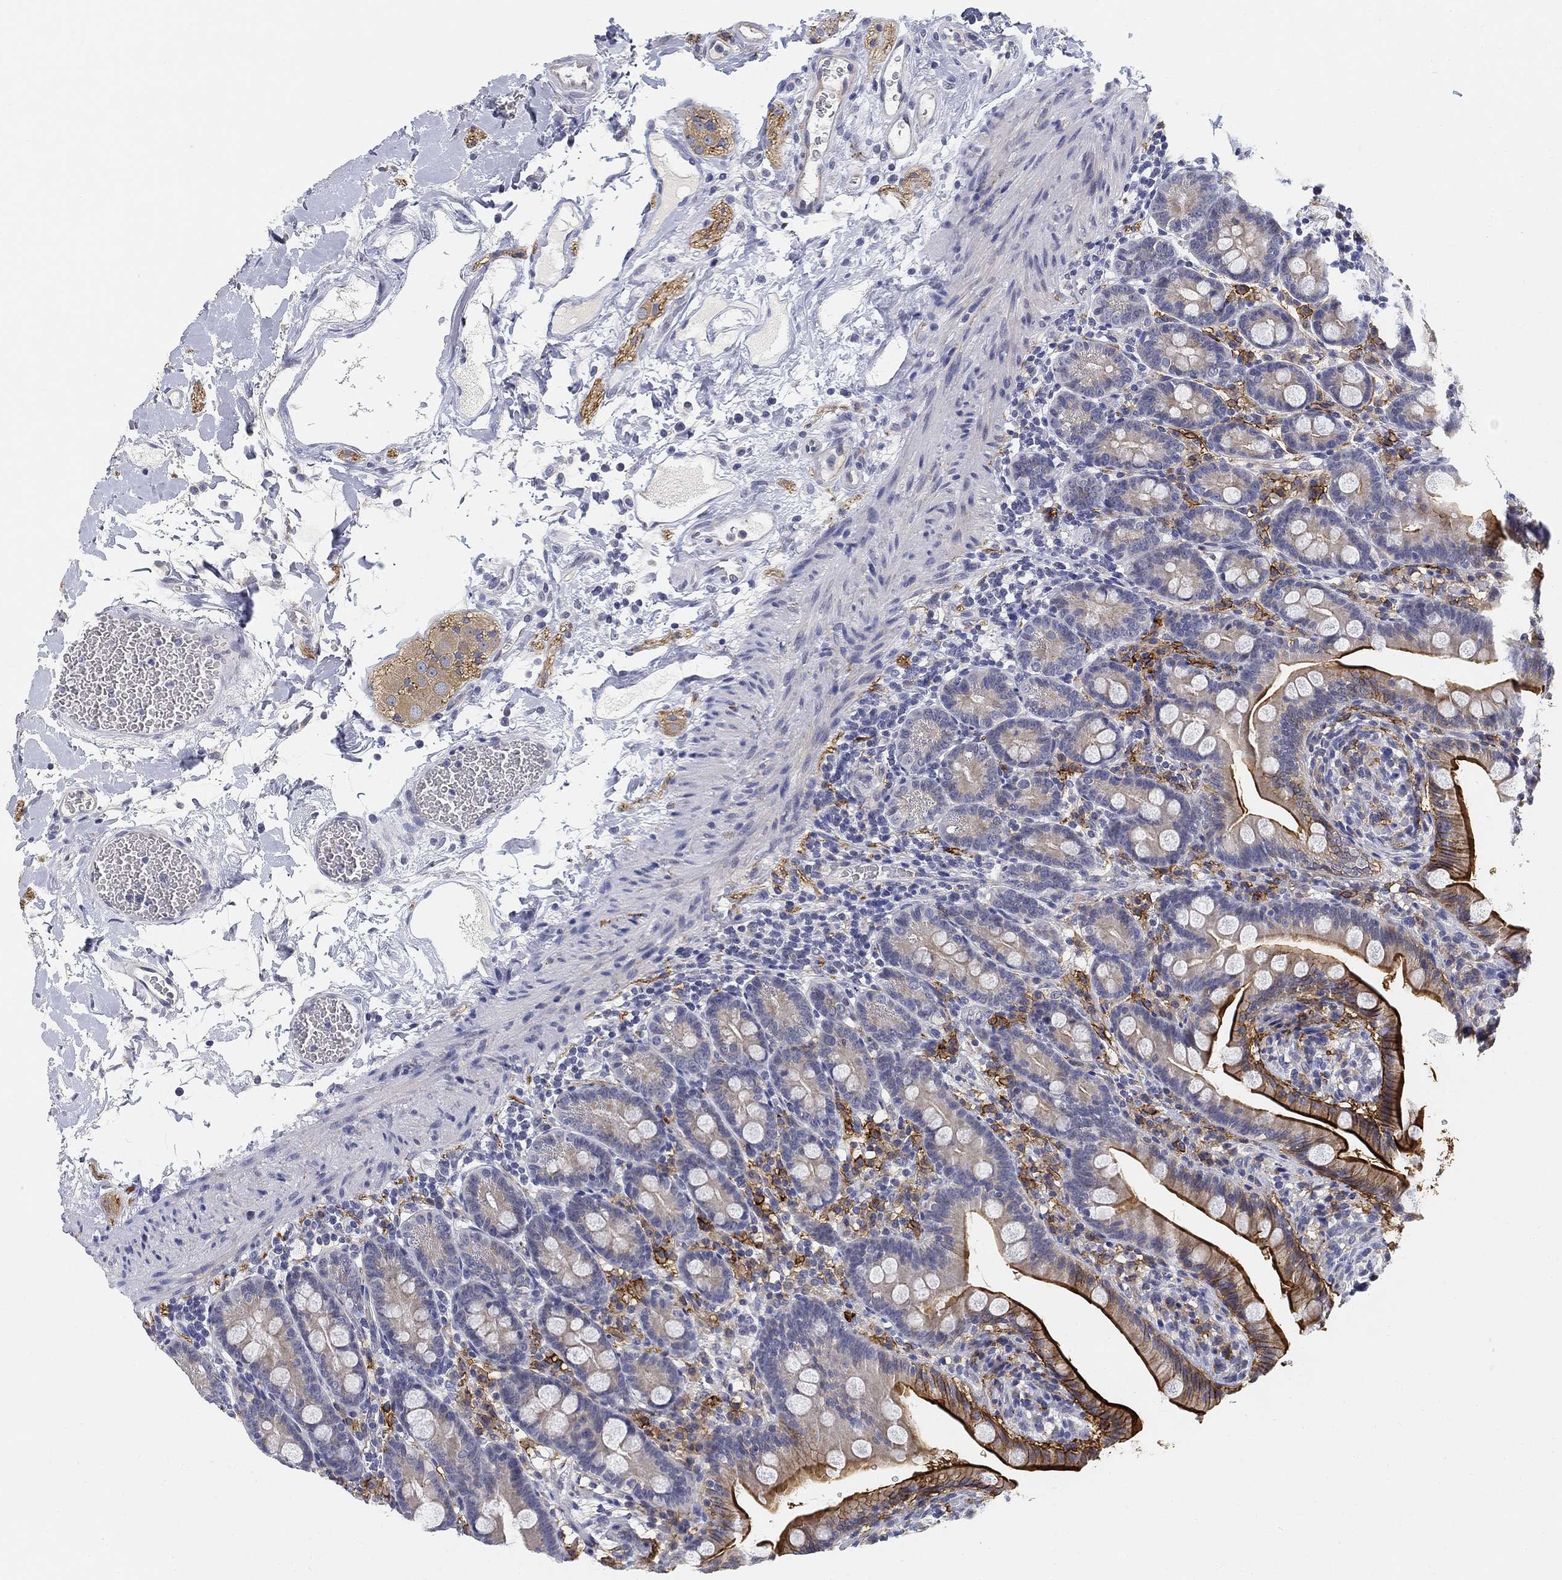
{"staining": {"intensity": "strong", "quantity": ">75%", "location": "cytoplasmic/membranous"}, "tissue": "small intestine", "cell_type": "Glandular cells", "image_type": "normal", "snomed": [{"axis": "morphology", "description": "Normal tissue, NOS"}, {"axis": "topography", "description": "Small intestine"}], "caption": "This is a photomicrograph of IHC staining of normal small intestine, which shows strong positivity in the cytoplasmic/membranous of glandular cells.", "gene": "SLC2A5", "patient": {"sex": "female", "age": 44}}